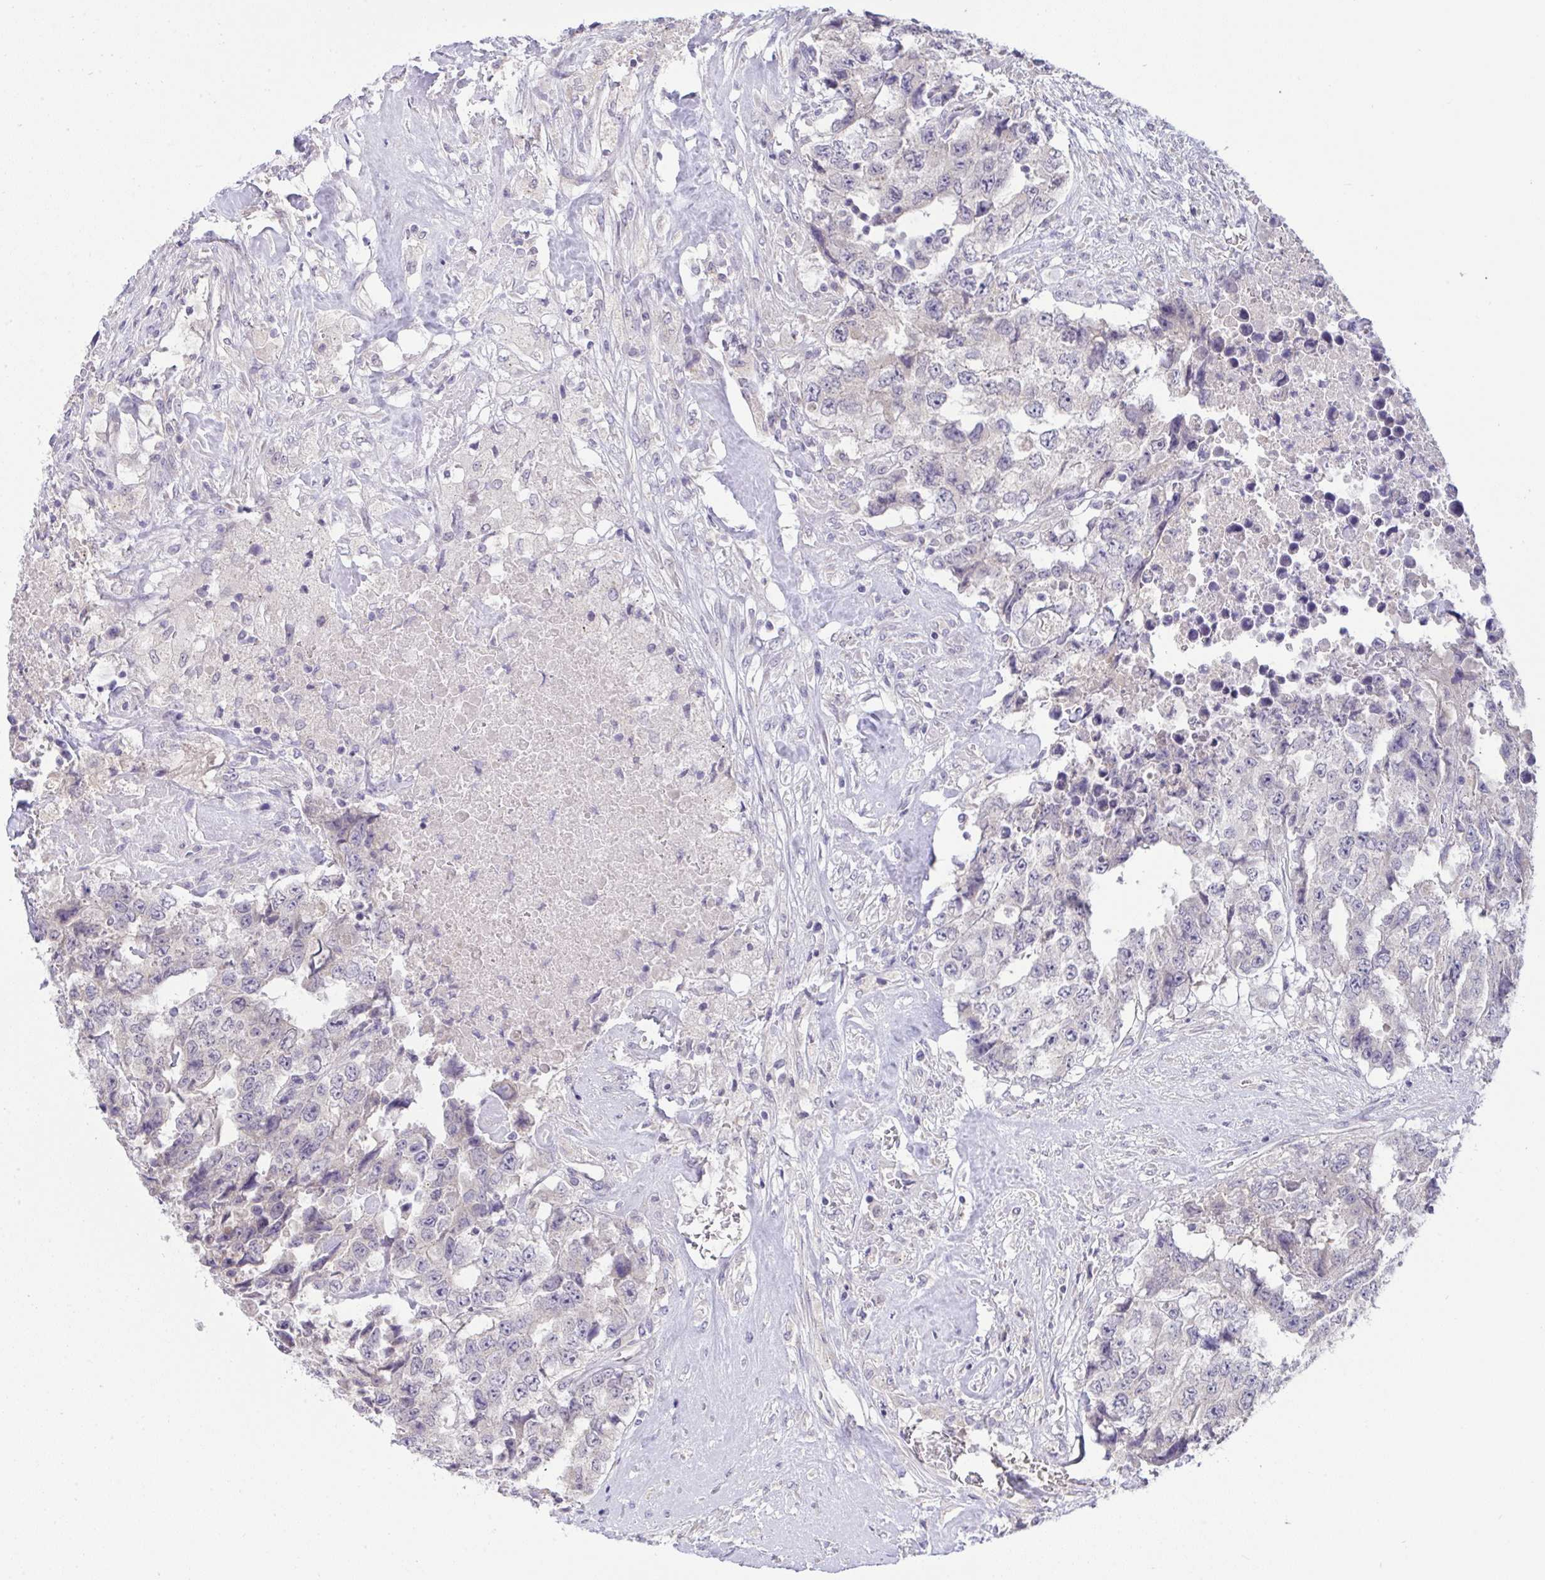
{"staining": {"intensity": "negative", "quantity": "none", "location": "none"}, "tissue": "testis cancer", "cell_type": "Tumor cells", "image_type": "cancer", "snomed": [{"axis": "morphology", "description": "Carcinoma, Embryonal, NOS"}, {"axis": "topography", "description": "Testis"}], "caption": "Image shows no significant protein staining in tumor cells of embryonal carcinoma (testis).", "gene": "TMEM41A", "patient": {"sex": "male", "age": 24}}